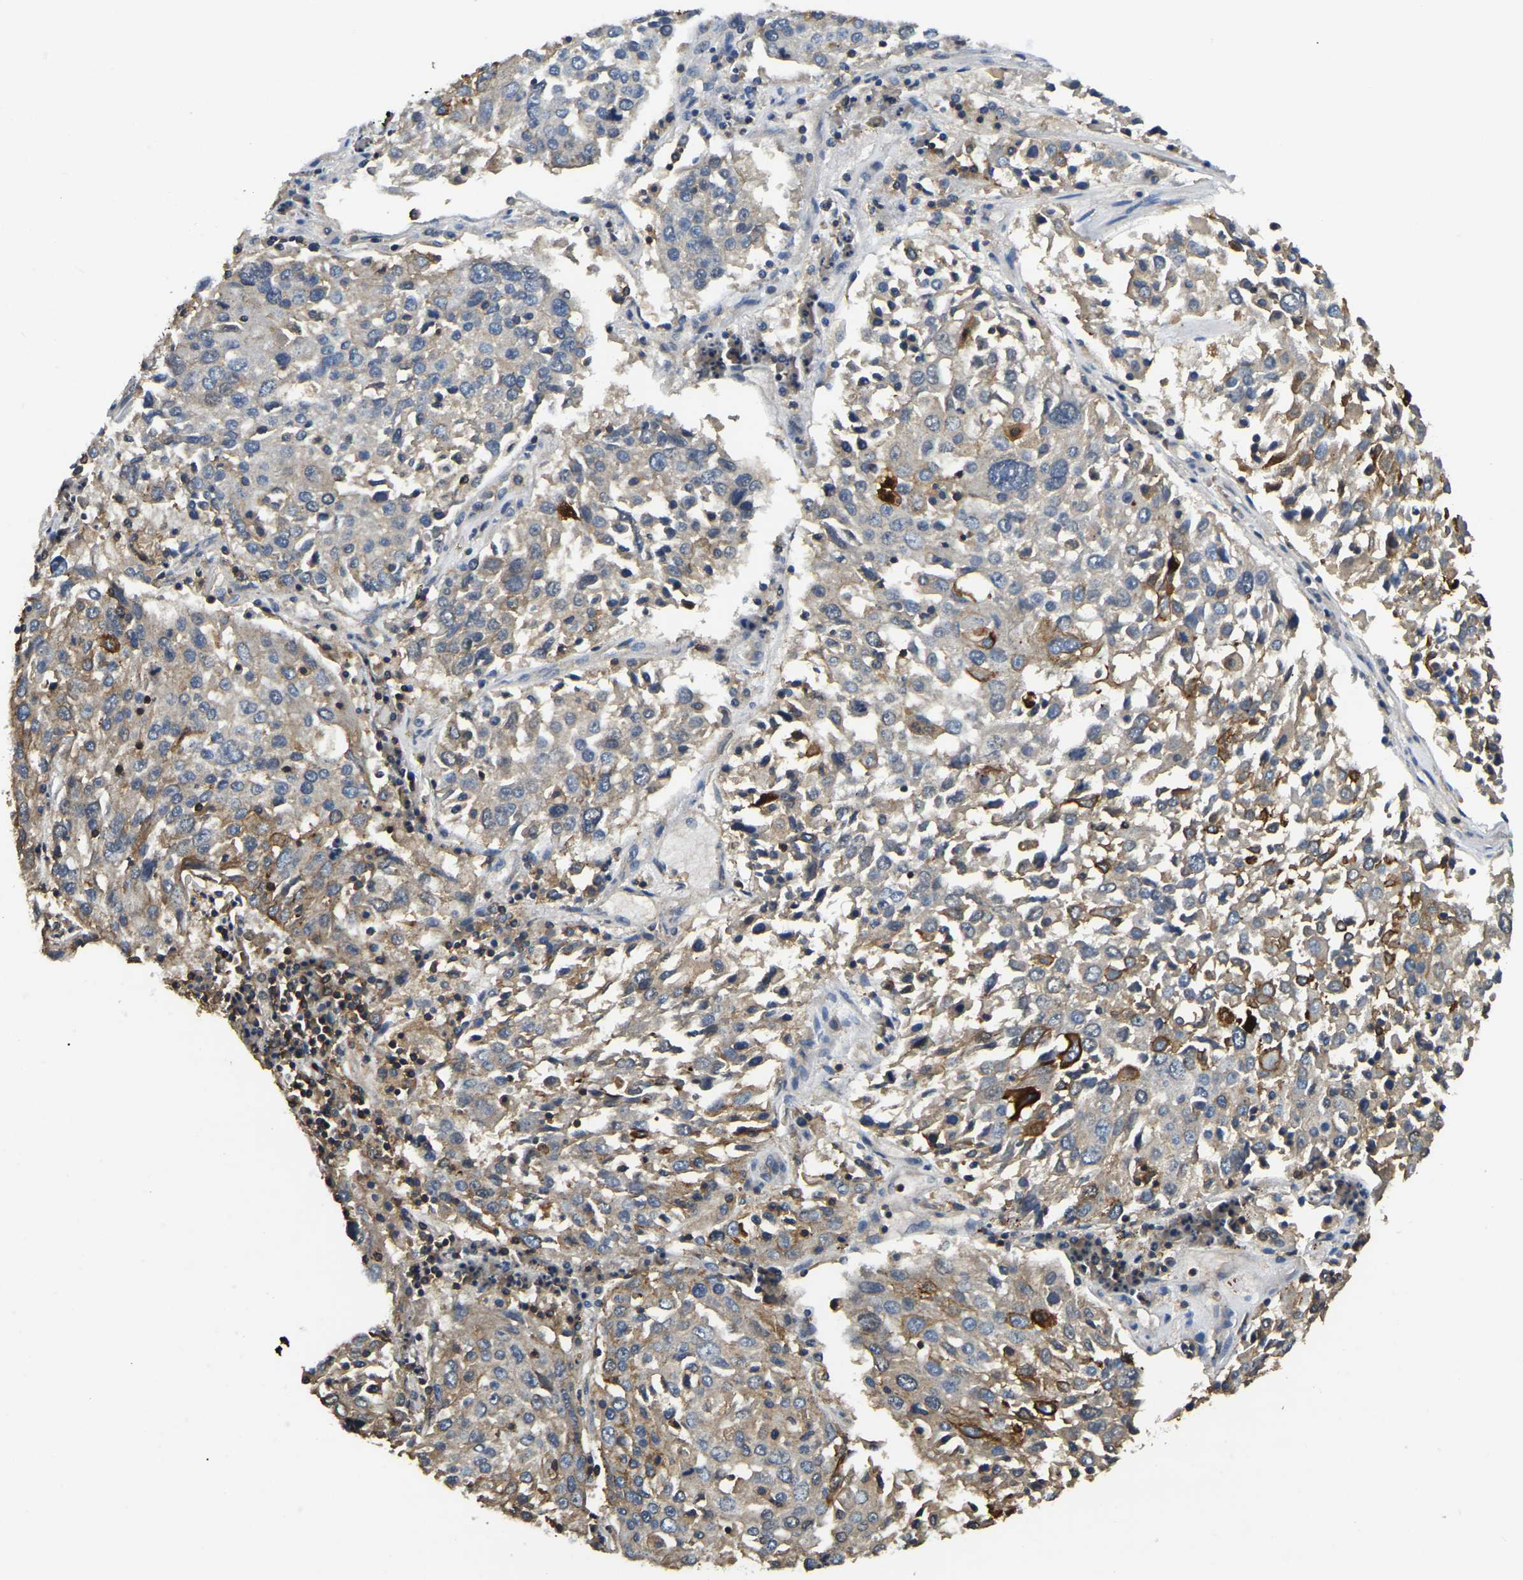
{"staining": {"intensity": "moderate", "quantity": "<25%", "location": "cytoplasmic/membranous"}, "tissue": "lung cancer", "cell_type": "Tumor cells", "image_type": "cancer", "snomed": [{"axis": "morphology", "description": "Squamous cell carcinoma, NOS"}, {"axis": "topography", "description": "Lung"}], "caption": "High-magnification brightfield microscopy of lung squamous cell carcinoma stained with DAB (3,3'-diaminobenzidine) (brown) and counterstained with hematoxylin (blue). tumor cells exhibit moderate cytoplasmic/membranous expression is appreciated in about<25% of cells.", "gene": "SMPD2", "patient": {"sex": "male", "age": 65}}